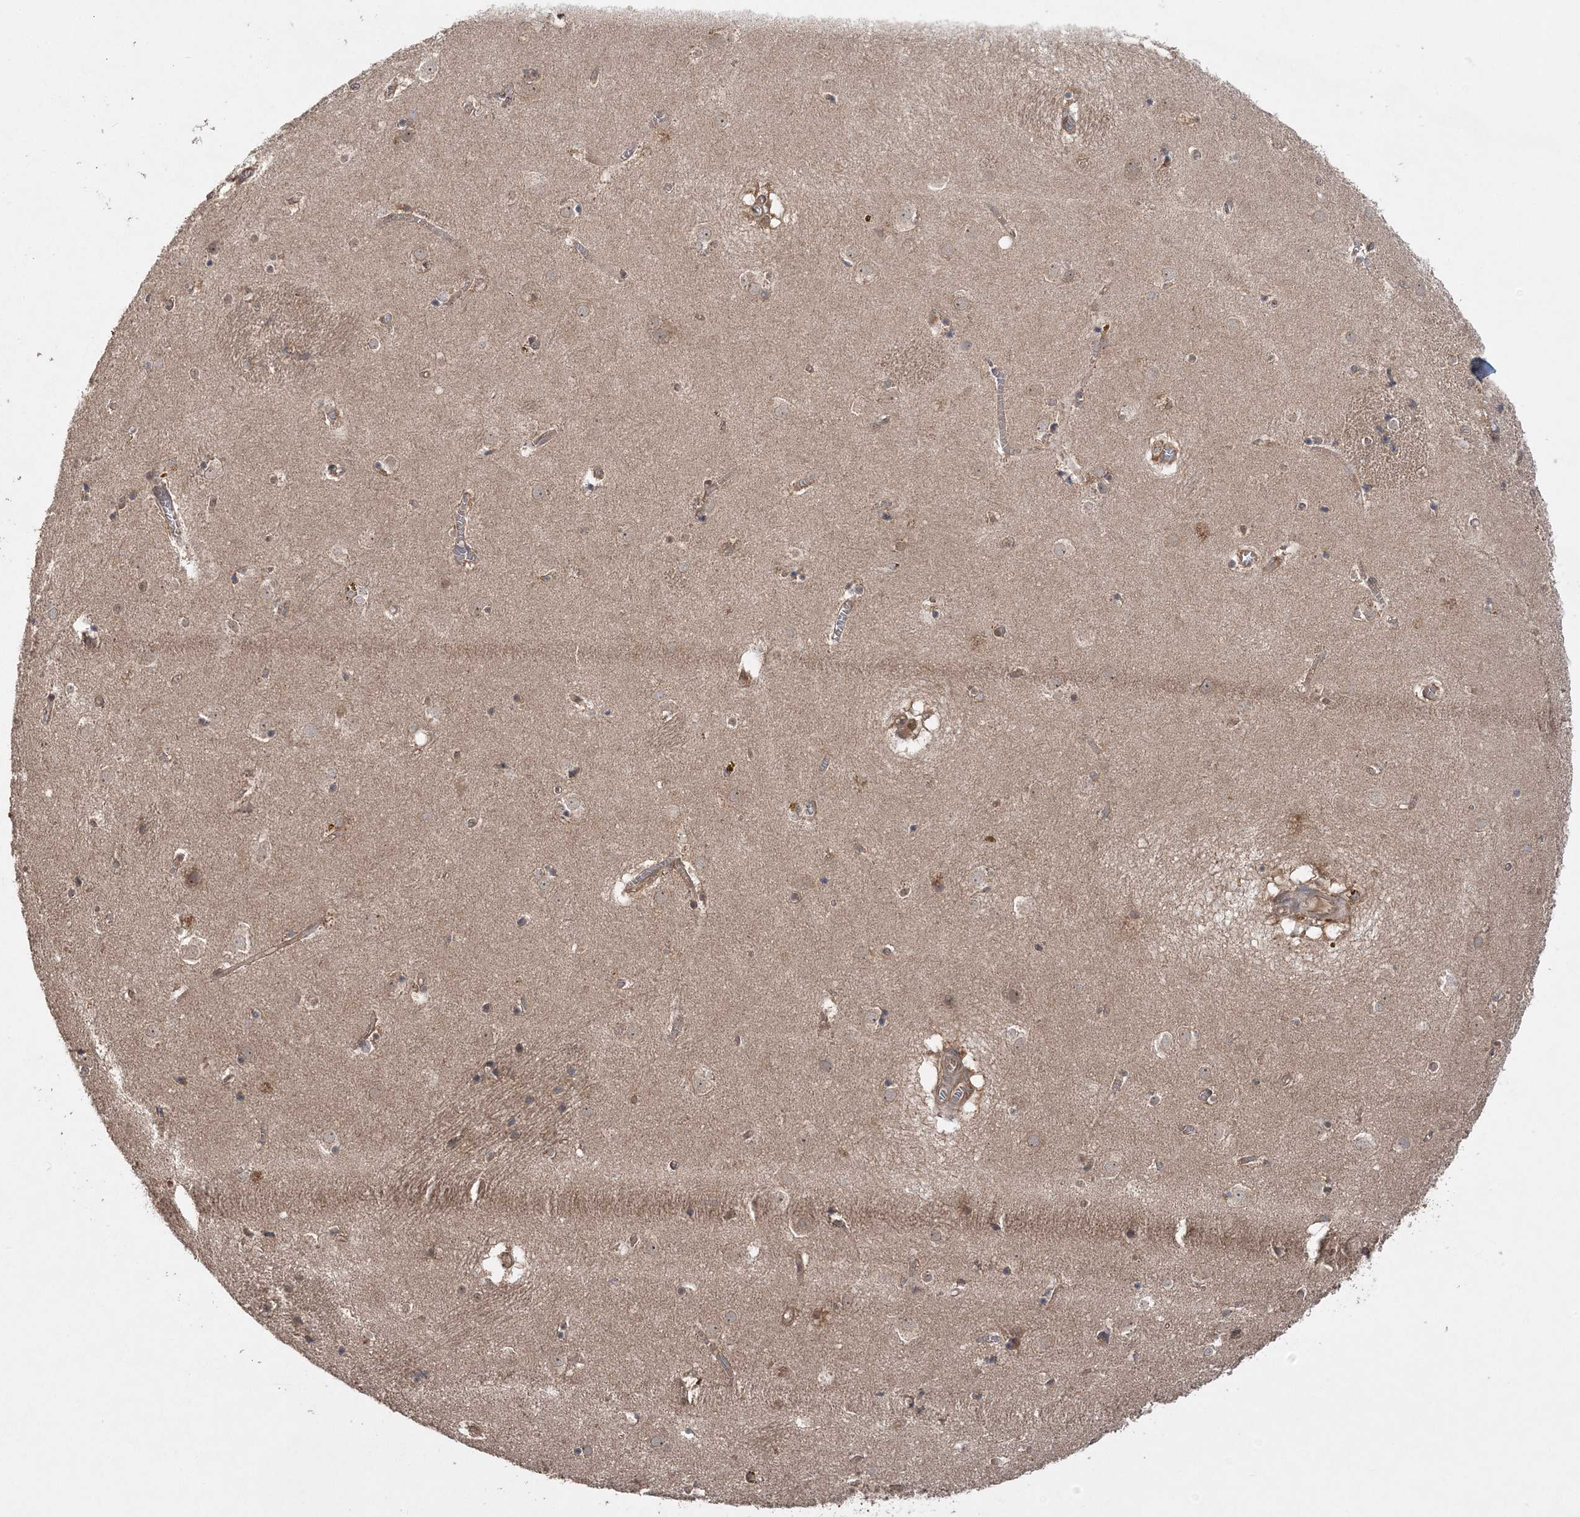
{"staining": {"intensity": "weak", "quantity": "<25%", "location": "cytoplasmic/membranous"}, "tissue": "caudate", "cell_type": "Glial cells", "image_type": "normal", "snomed": [{"axis": "morphology", "description": "Normal tissue, NOS"}, {"axis": "topography", "description": "Lateral ventricle wall"}], "caption": "The immunohistochemistry photomicrograph has no significant expression in glial cells of caudate.", "gene": "ACAP2", "patient": {"sex": "male", "age": 70}}